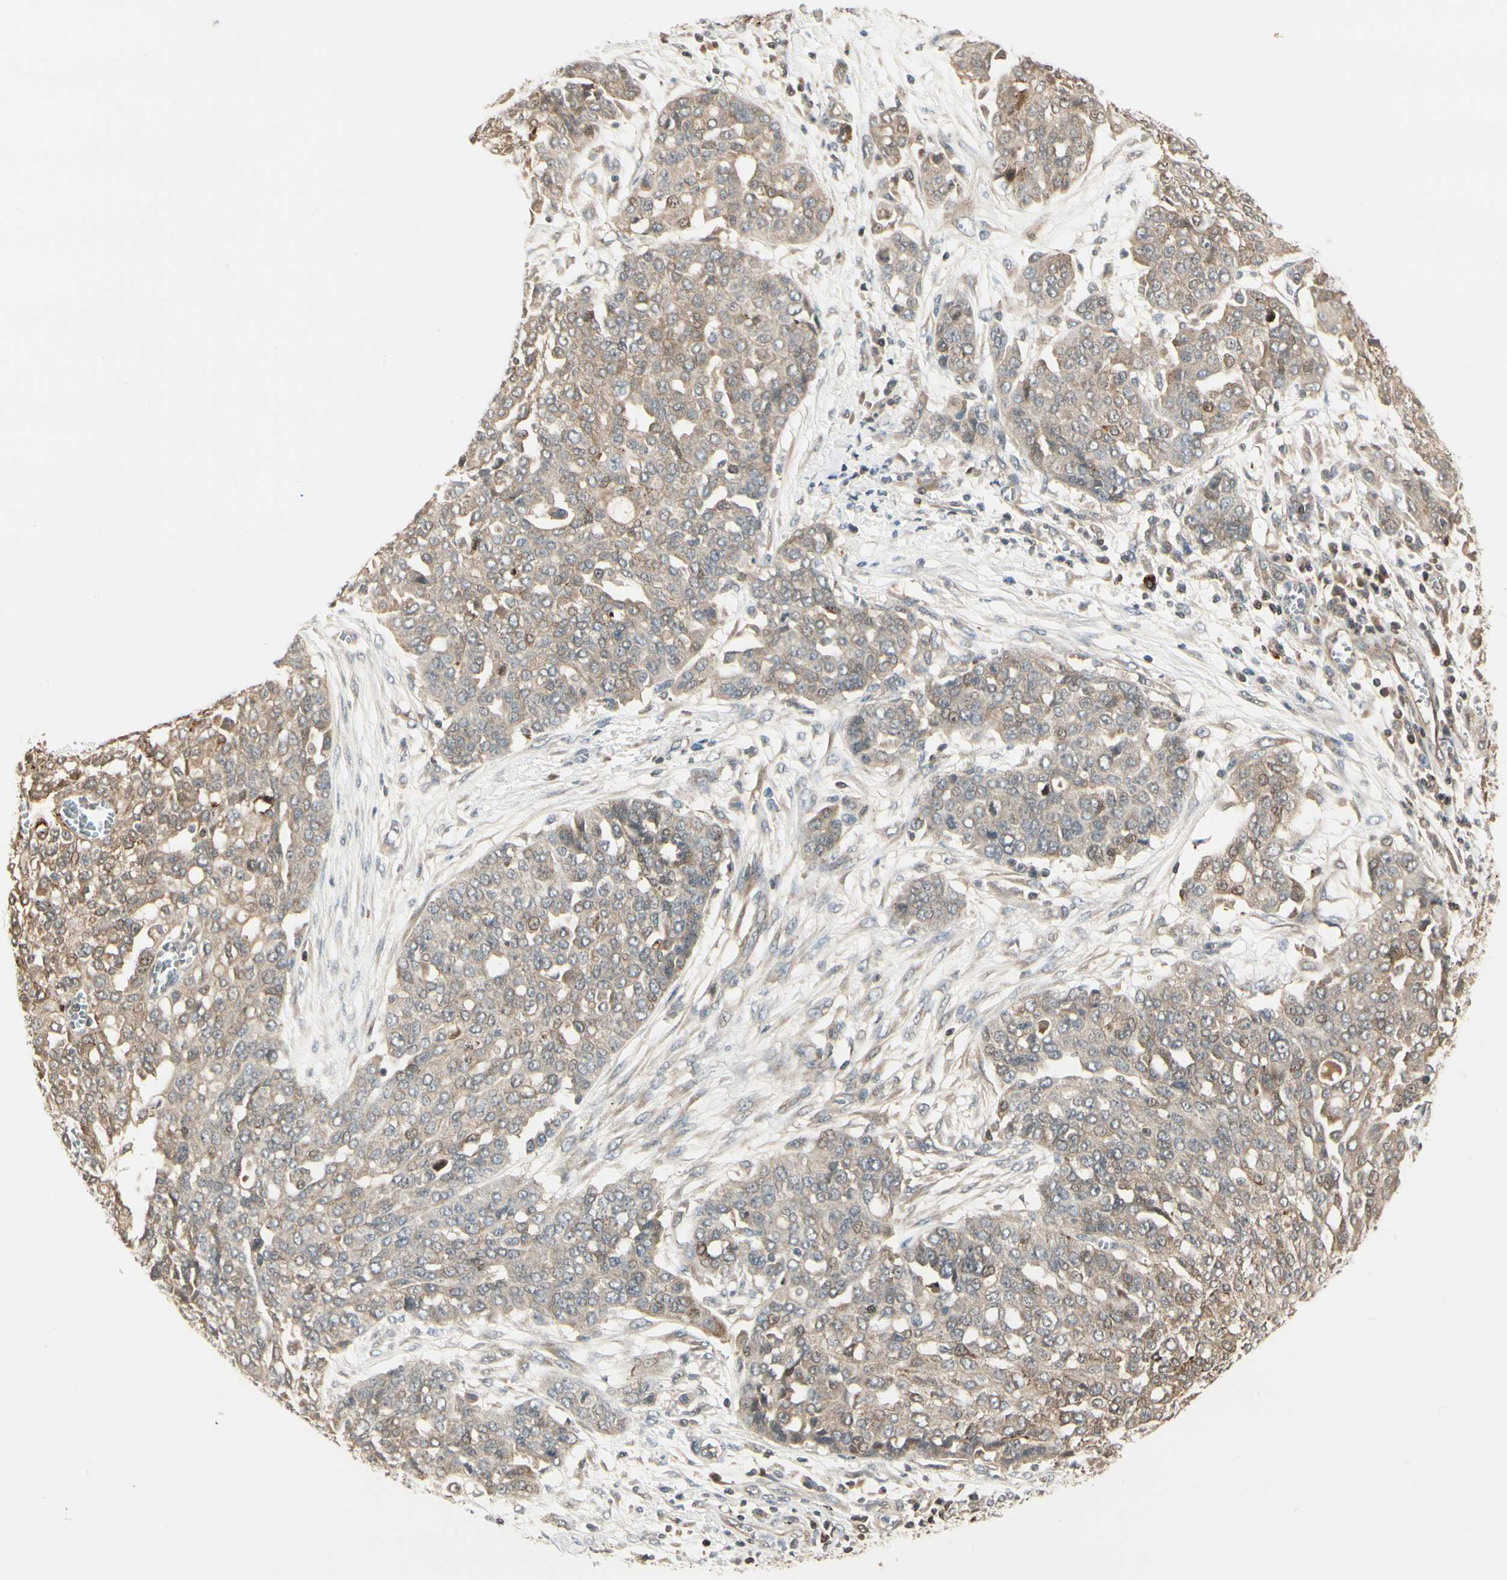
{"staining": {"intensity": "weak", "quantity": ">75%", "location": "cytoplasmic/membranous"}, "tissue": "ovarian cancer", "cell_type": "Tumor cells", "image_type": "cancer", "snomed": [{"axis": "morphology", "description": "Cystadenocarcinoma, serous, NOS"}, {"axis": "topography", "description": "Soft tissue"}, {"axis": "topography", "description": "Ovary"}], "caption": "DAB (3,3'-diaminobenzidine) immunohistochemical staining of human ovarian cancer reveals weak cytoplasmic/membranous protein expression in about >75% of tumor cells.", "gene": "EVC", "patient": {"sex": "female", "age": 57}}